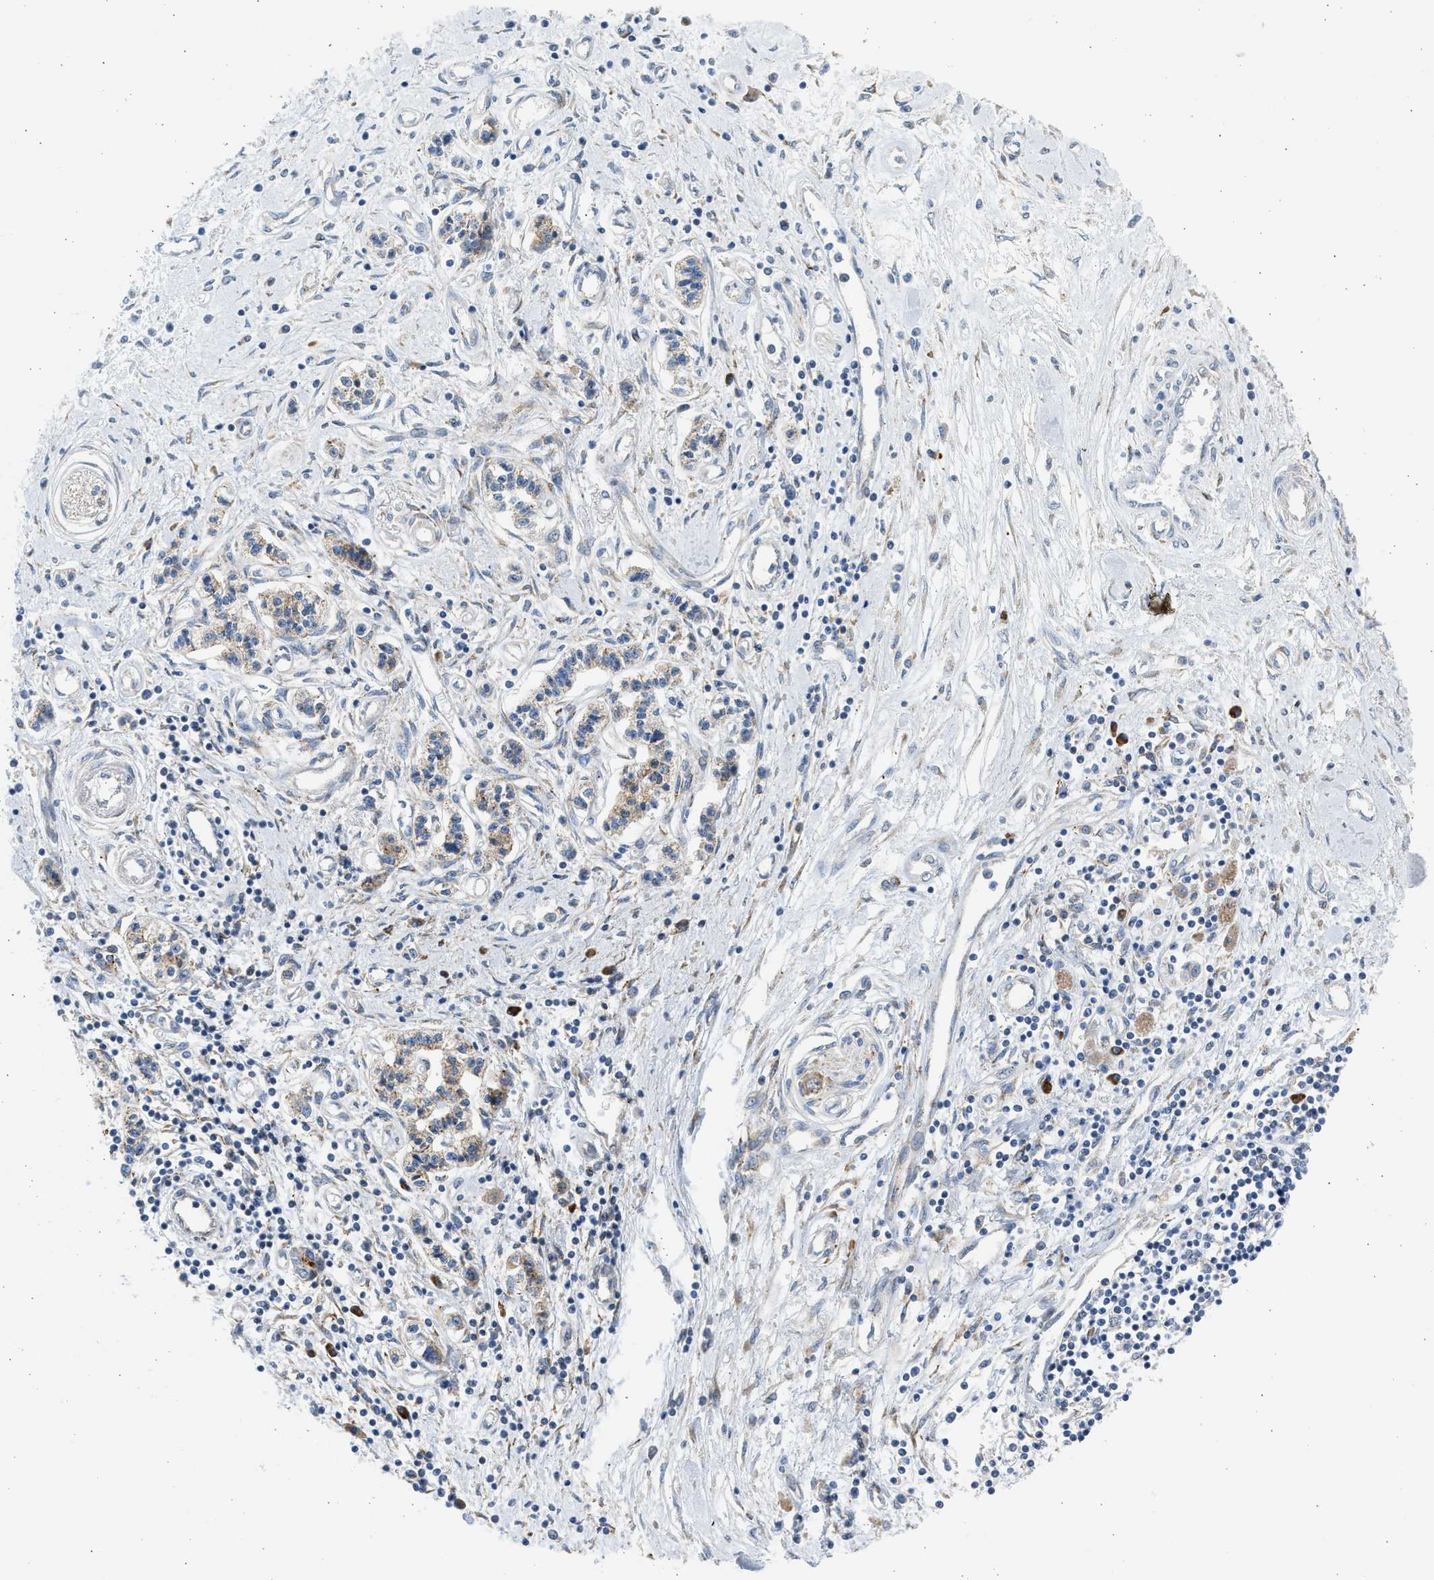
{"staining": {"intensity": "strong", "quantity": ">75%", "location": "cytoplasmic/membranous"}, "tissue": "pancreatic cancer", "cell_type": "Tumor cells", "image_type": "cancer", "snomed": [{"axis": "morphology", "description": "Adenocarcinoma, NOS"}, {"axis": "topography", "description": "Pancreas"}], "caption": "This is a histology image of immunohistochemistry (IHC) staining of pancreatic adenocarcinoma, which shows strong staining in the cytoplasmic/membranous of tumor cells.", "gene": "PLD2", "patient": {"sex": "female", "age": 77}}